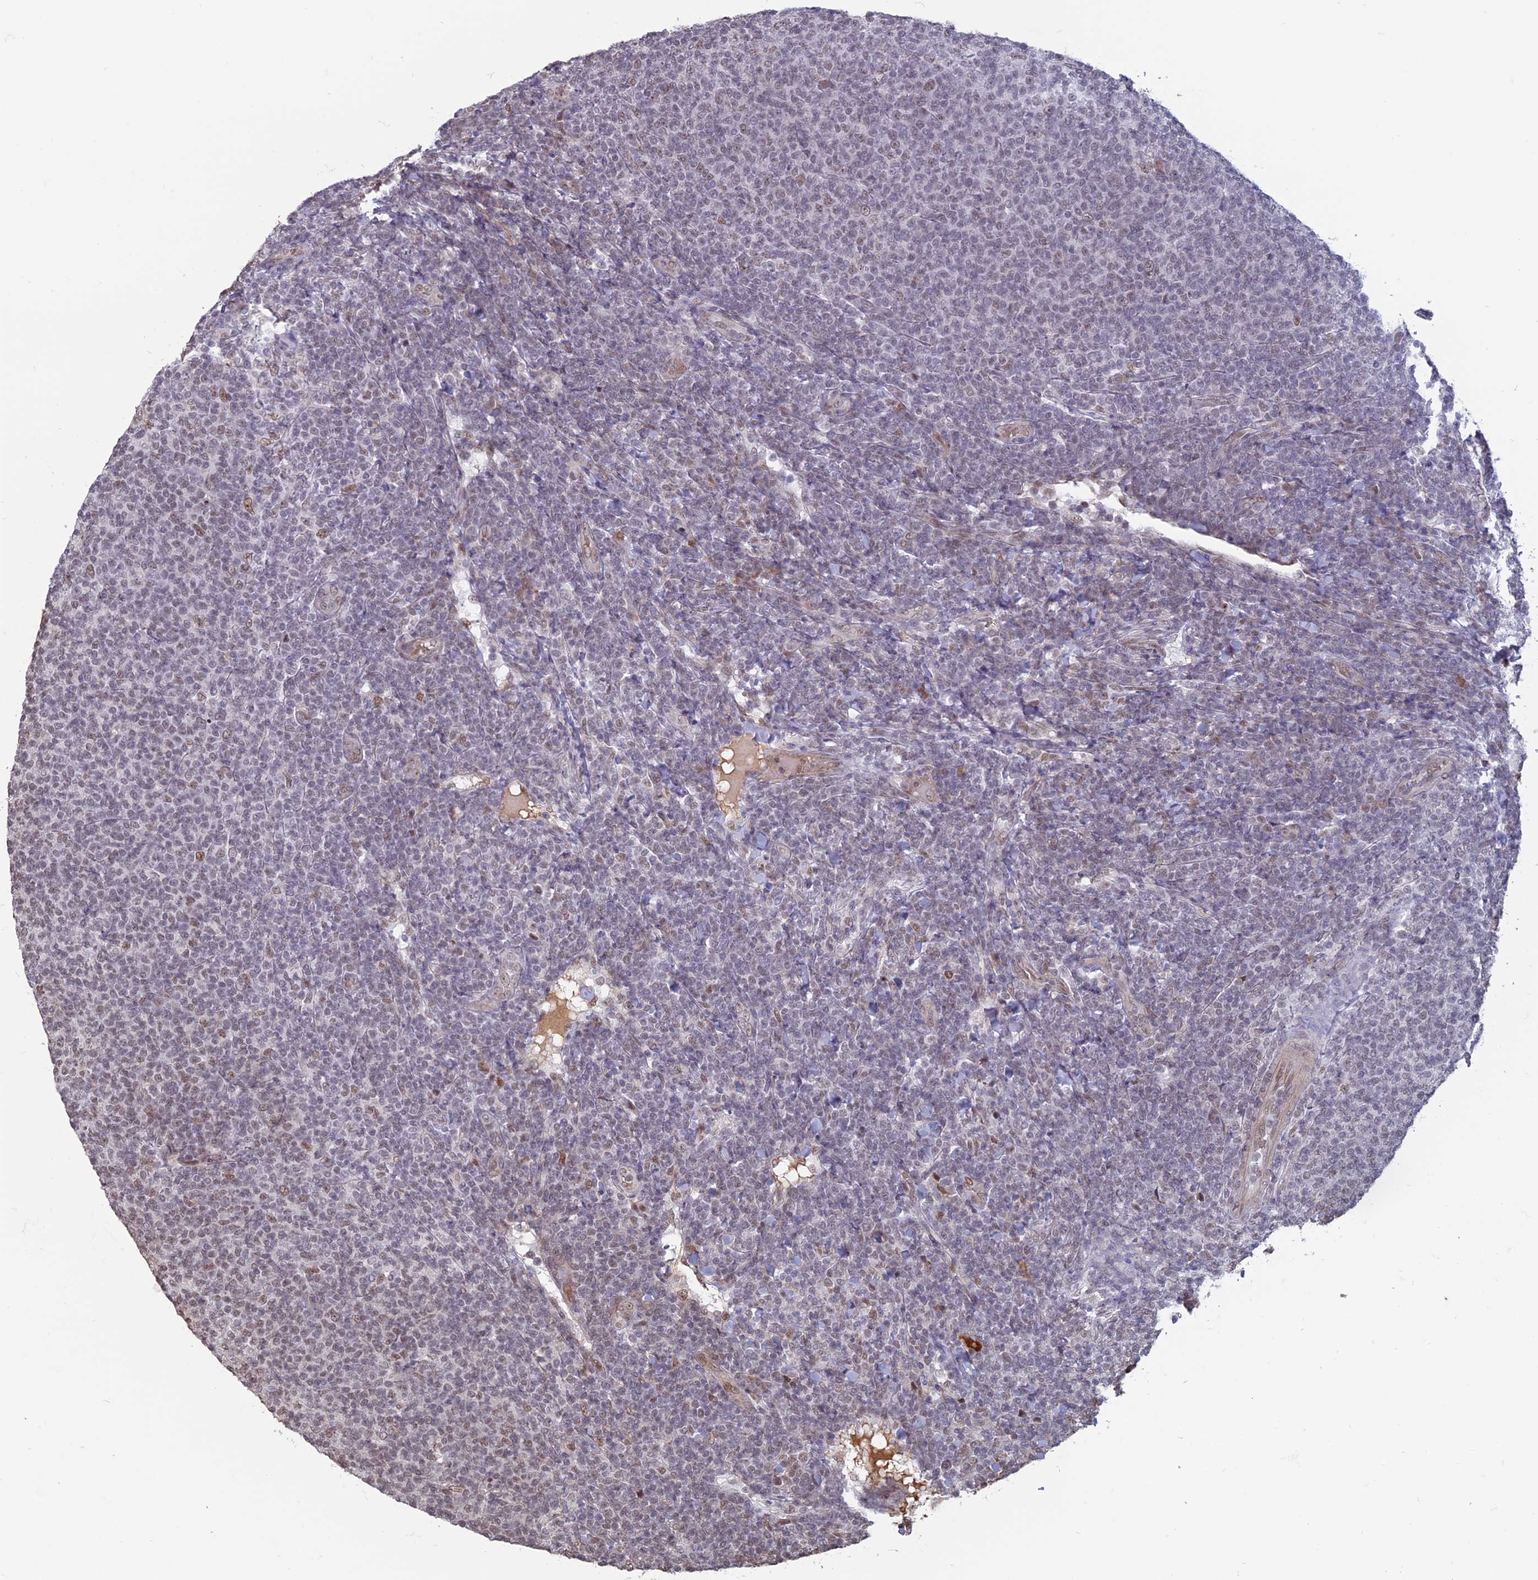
{"staining": {"intensity": "weak", "quantity": "25%-75%", "location": "nuclear"}, "tissue": "lymphoma", "cell_type": "Tumor cells", "image_type": "cancer", "snomed": [{"axis": "morphology", "description": "Malignant lymphoma, non-Hodgkin's type, Low grade"}, {"axis": "topography", "description": "Lymph node"}], "caption": "Human lymphoma stained with a brown dye reveals weak nuclear positive expression in approximately 25%-75% of tumor cells.", "gene": "MFAP1", "patient": {"sex": "male", "age": 66}}